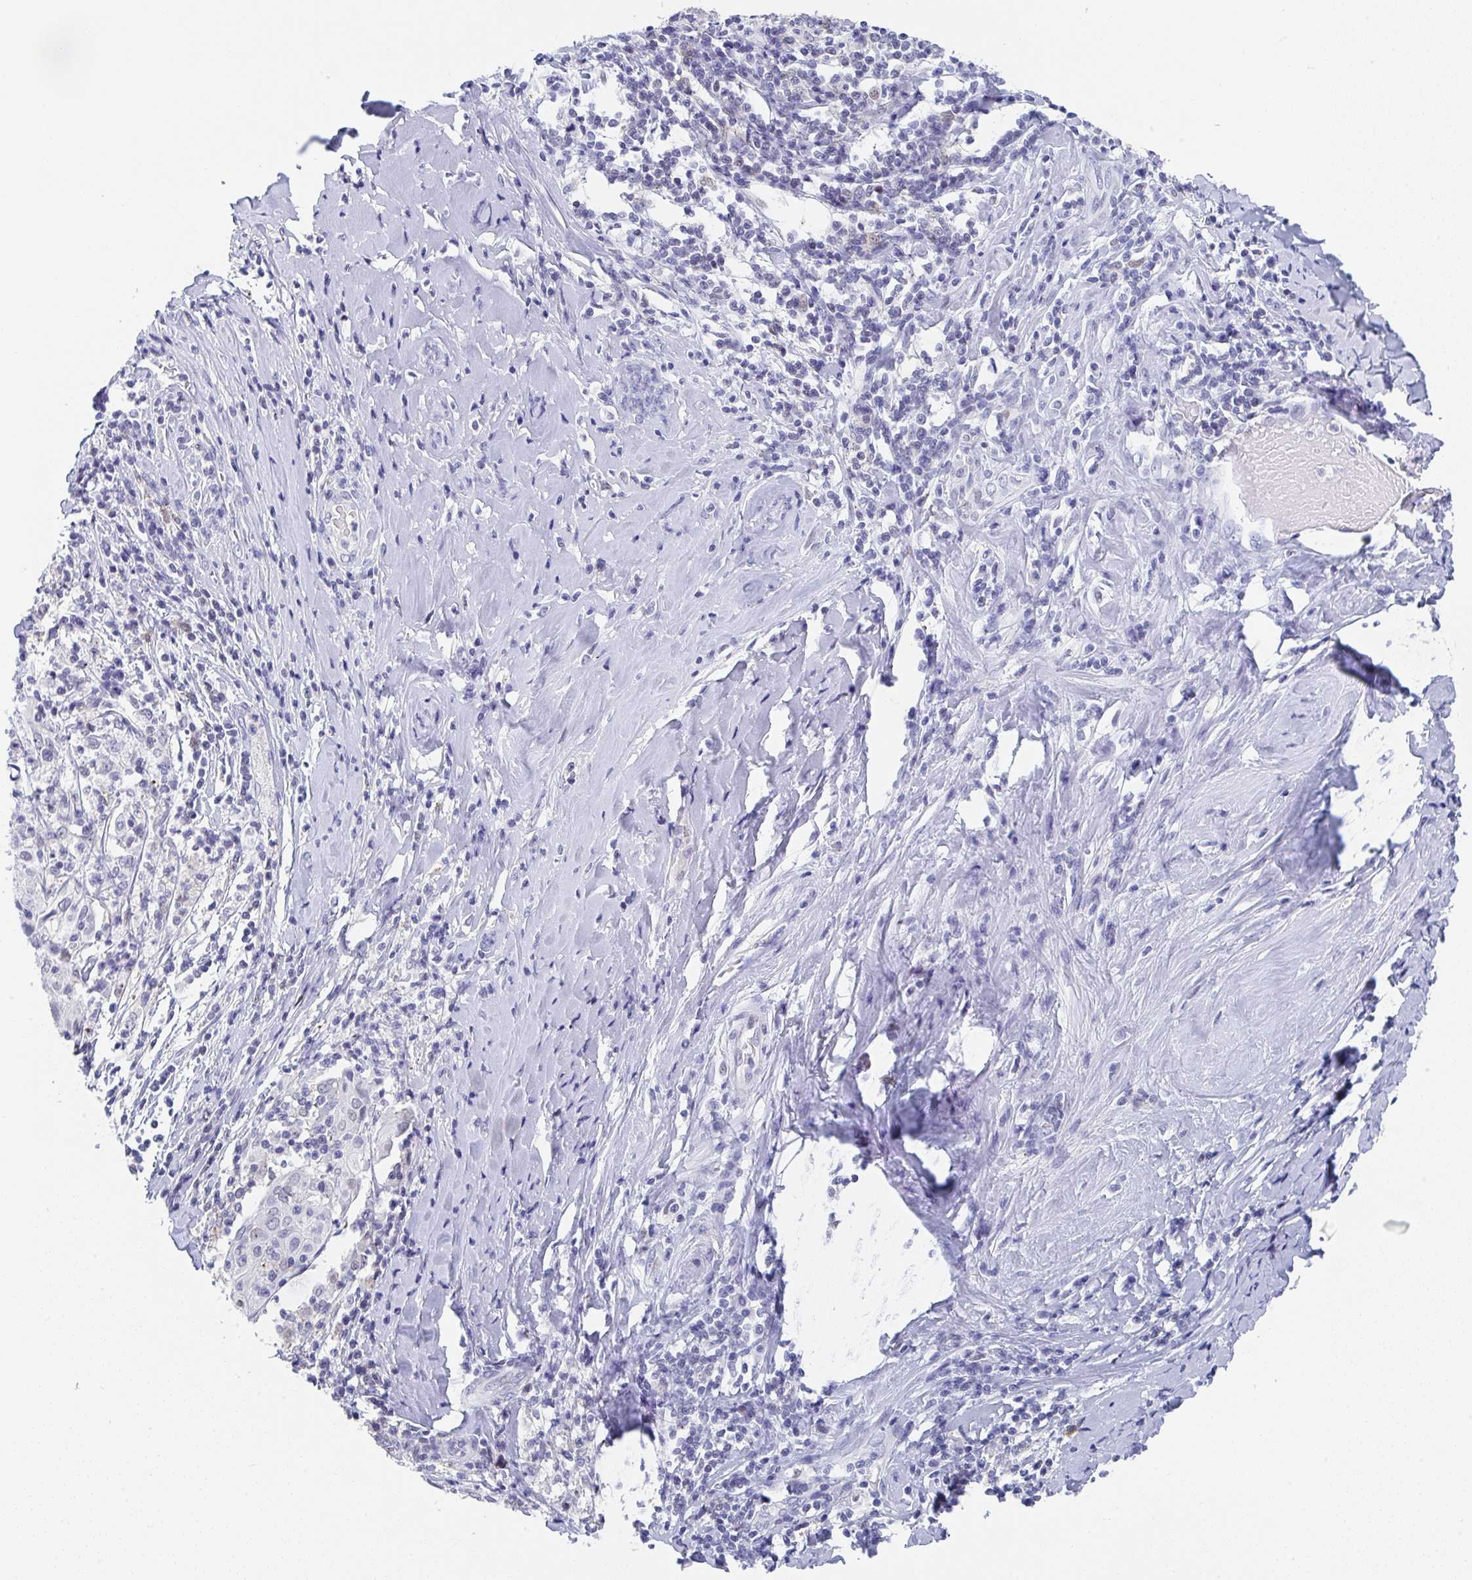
{"staining": {"intensity": "weak", "quantity": "<25%", "location": "nuclear"}, "tissue": "cervical cancer", "cell_type": "Tumor cells", "image_type": "cancer", "snomed": [{"axis": "morphology", "description": "Squamous cell carcinoma, NOS"}, {"axis": "topography", "description": "Cervix"}], "caption": "Photomicrograph shows no significant protein expression in tumor cells of cervical cancer.", "gene": "TNFRSF8", "patient": {"sex": "female", "age": 52}}